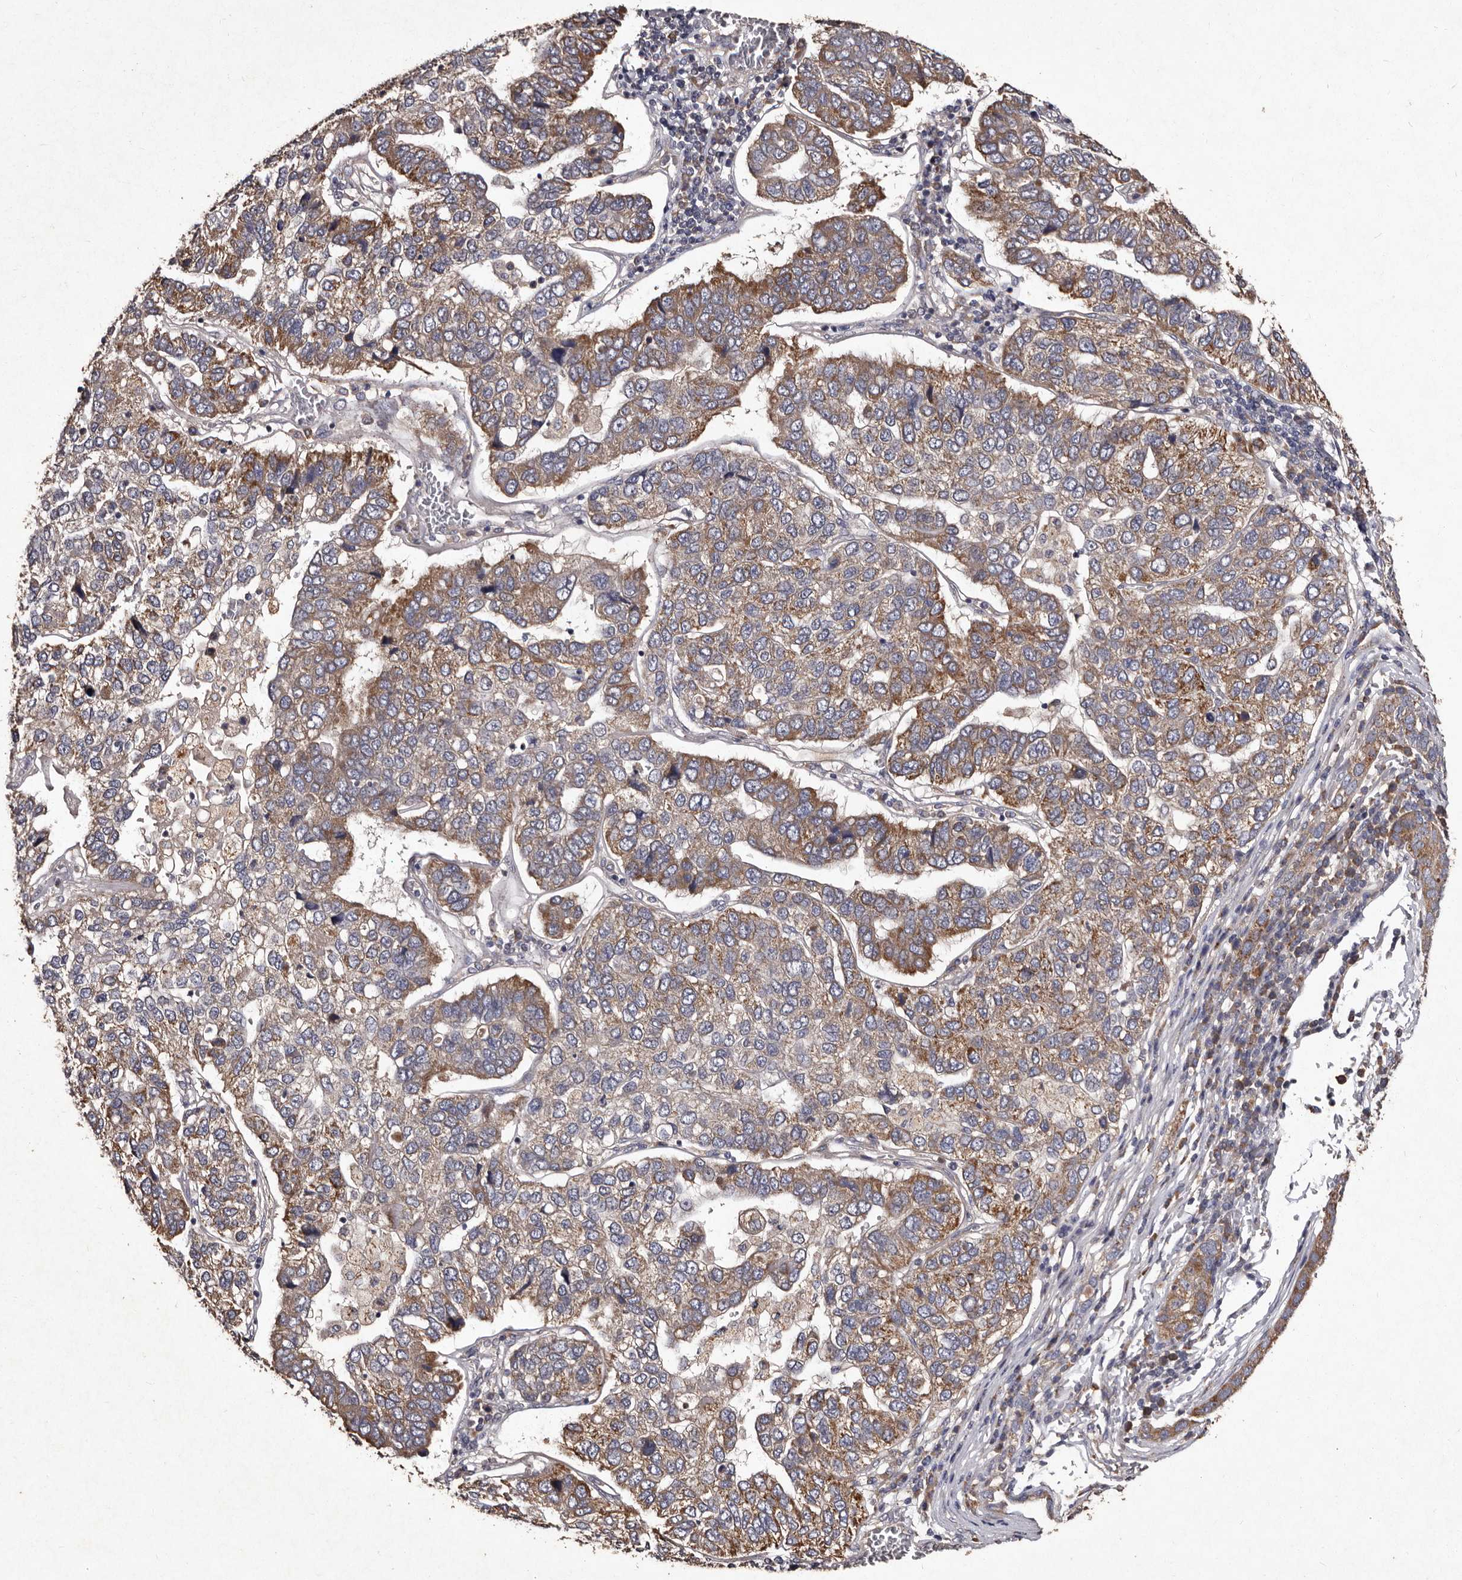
{"staining": {"intensity": "moderate", "quantity": "25%-75%", "location": "cytoplasmic/membranous"}, "tissue": "pancreatic cancer", "cell_type": "Tumor cells", "image_type": "cancer", "snomed": [{"axis": "morphology", "description": "Adenocarcinoma, NOS"}, {"axis": "topography", "description": "Pancreas"}], "caption": "Immunohistochemistry (IHC) (DAB (3,3'-diaminobenzidine)) staining of human pancreatic adenocarcinoma reveals moderate cytoplasmic/membranous protein staining in approximately 25%-75% of tumor cells.", "gene": "TFB1M", "patient": {"sex": "female", "age": 61}}